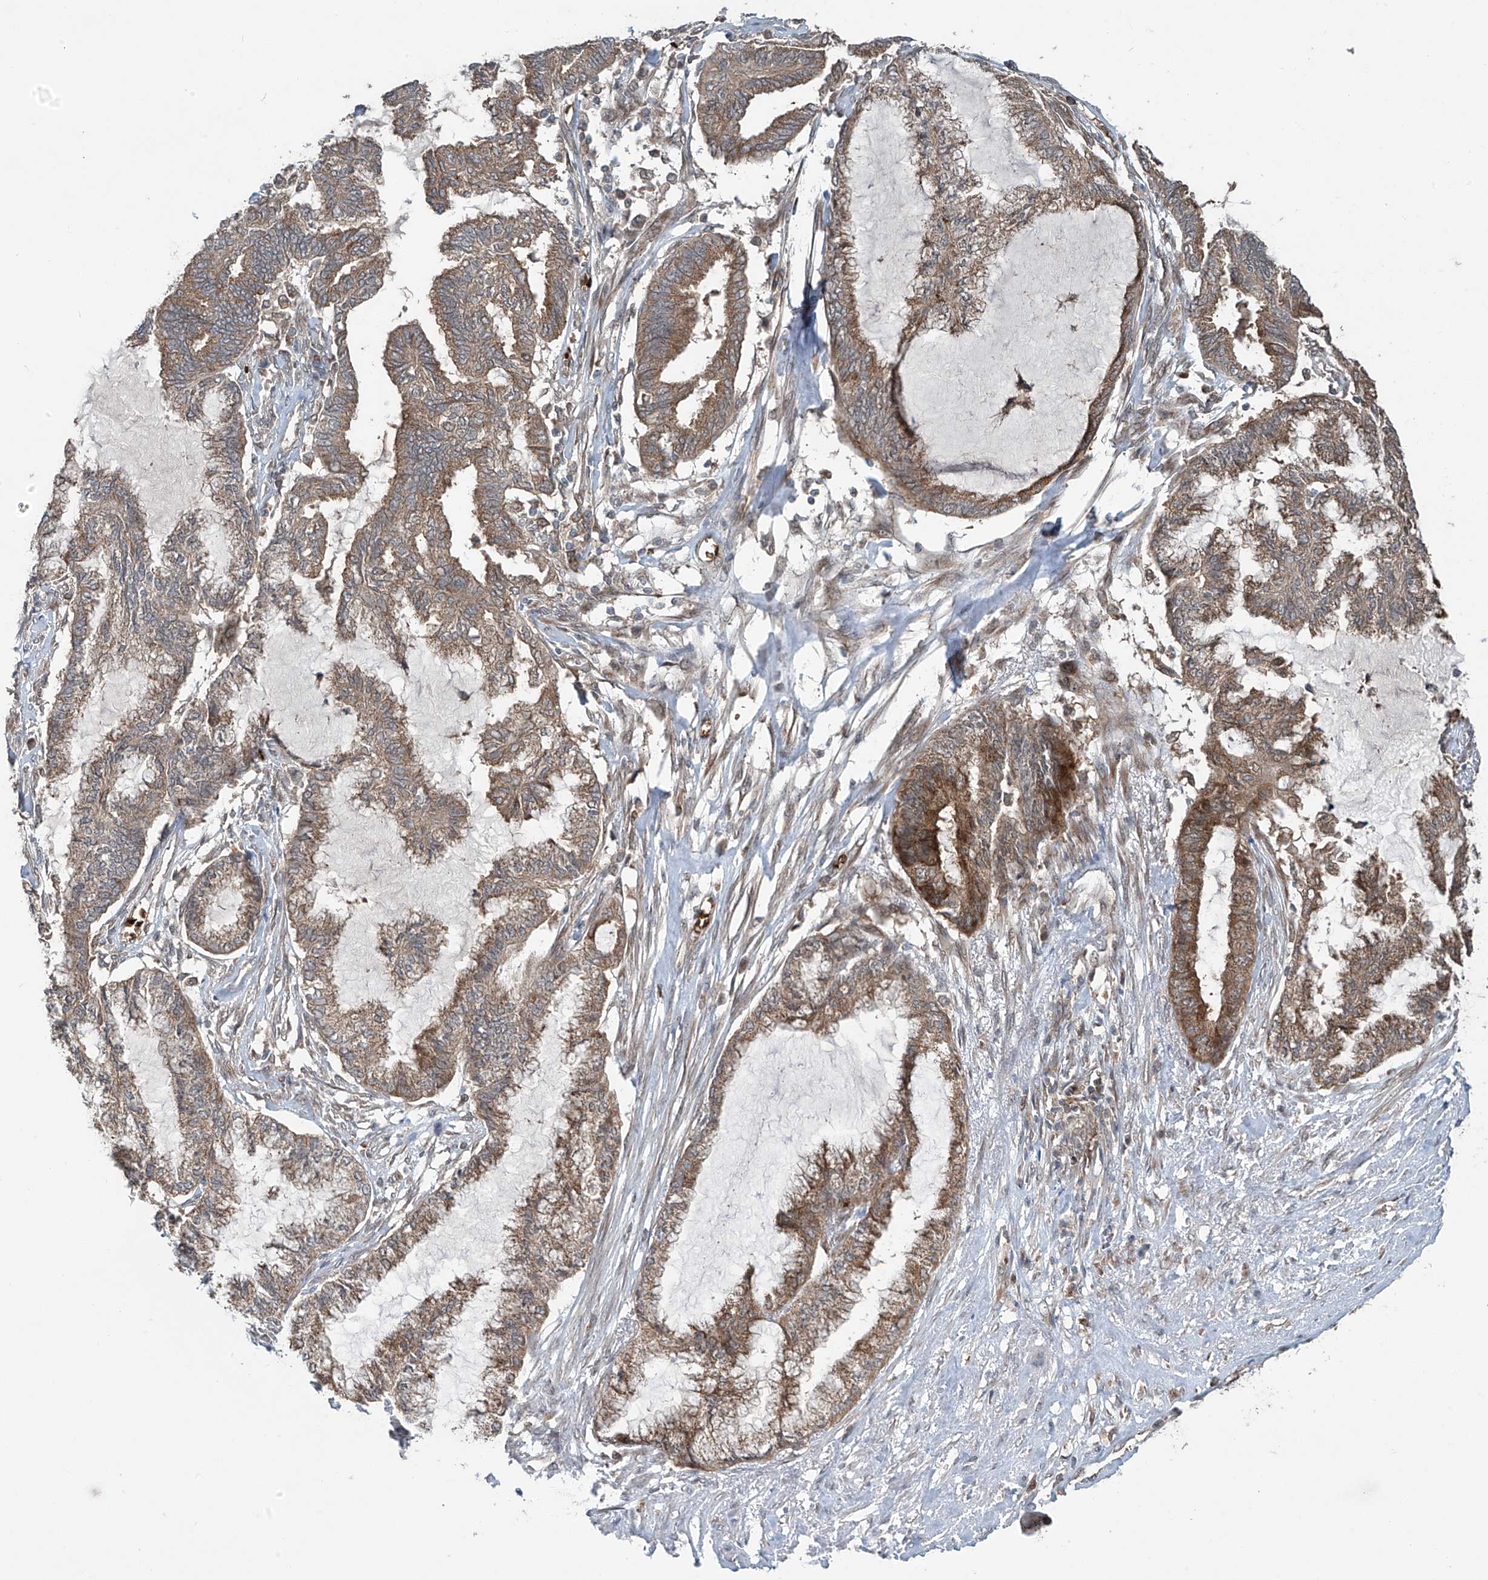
{"staining": {"intensity": "moderate", "quantity": ">75%", "location": "cytoplasmic/membranous"}, "tissue": "endometrial cancer", "cell_type": "Tumor cells", "image_type": "cancer", "snomed": [{"axis": "morphology", "description": "Adenocarcinoma, NOS"}, {"axis": "topography", "description": "Endometrium"}], "caption": "Tumor cells show moderate cytoplasmic/membranous staining in about >75% of cells in endometrial cancer (adenocarcinoma).", "gene": "ZDHHC9", "patient": {"sex": "female", "age": 86}}